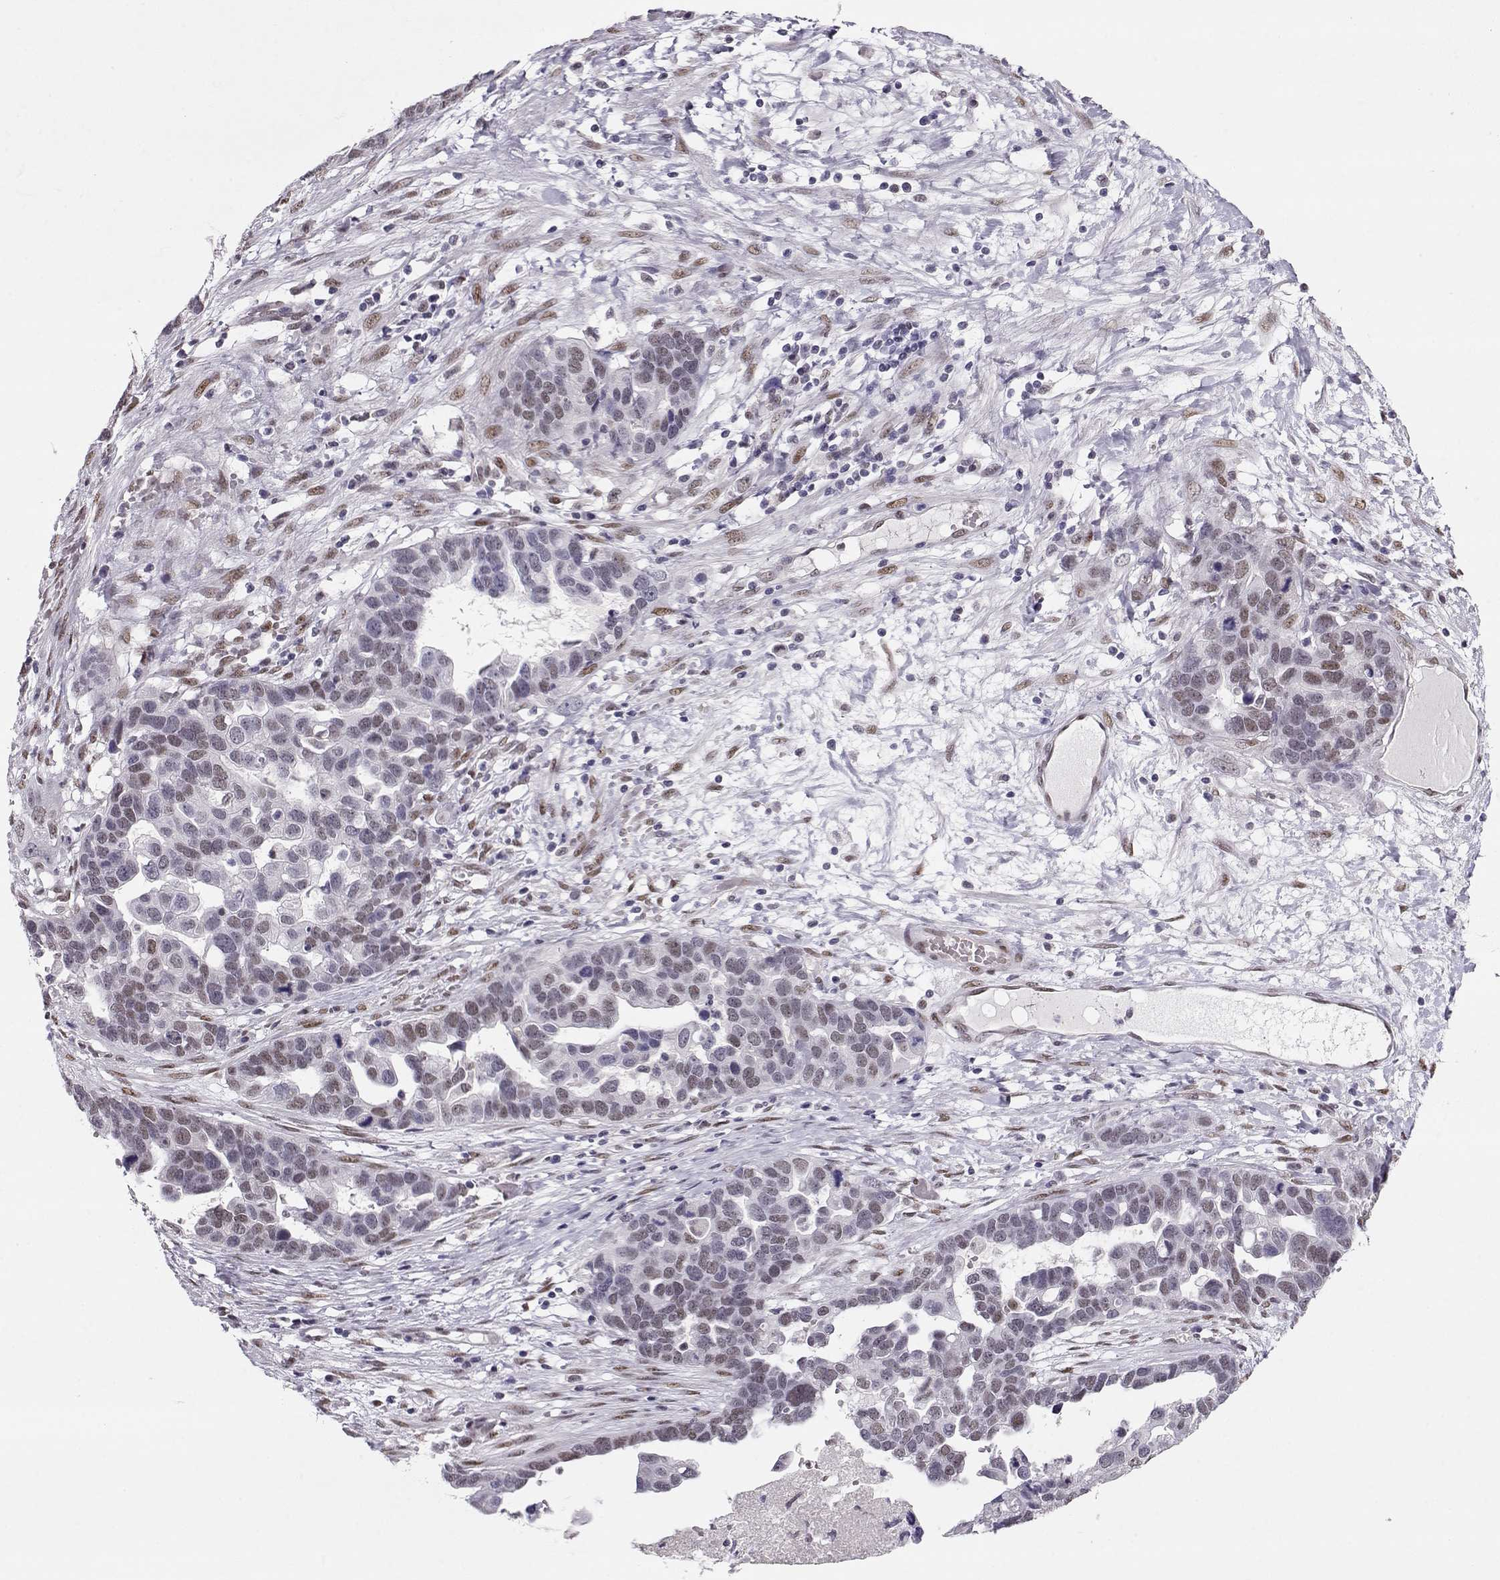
{"staining": {"intensity": "weak", "quantity": "25%-75%", "location": "nuclear"}, "tissue": "ovarian cancer", "cell_type": "Tumor cells", "image_type": "cancer", "snomed": [{"axis": "morphology", "description": "Cystadenocarcinoma, serous, NOS"}, {"axis": "topography", "description": "Ovary"}], "caption": "Protein analysis of ovarian cancer tissue demonstrates weak nuclear expression in approximately 25%-75% of tumor cells.", "gene": "POLI", "patient": {"sex": "female", "age": 54}}